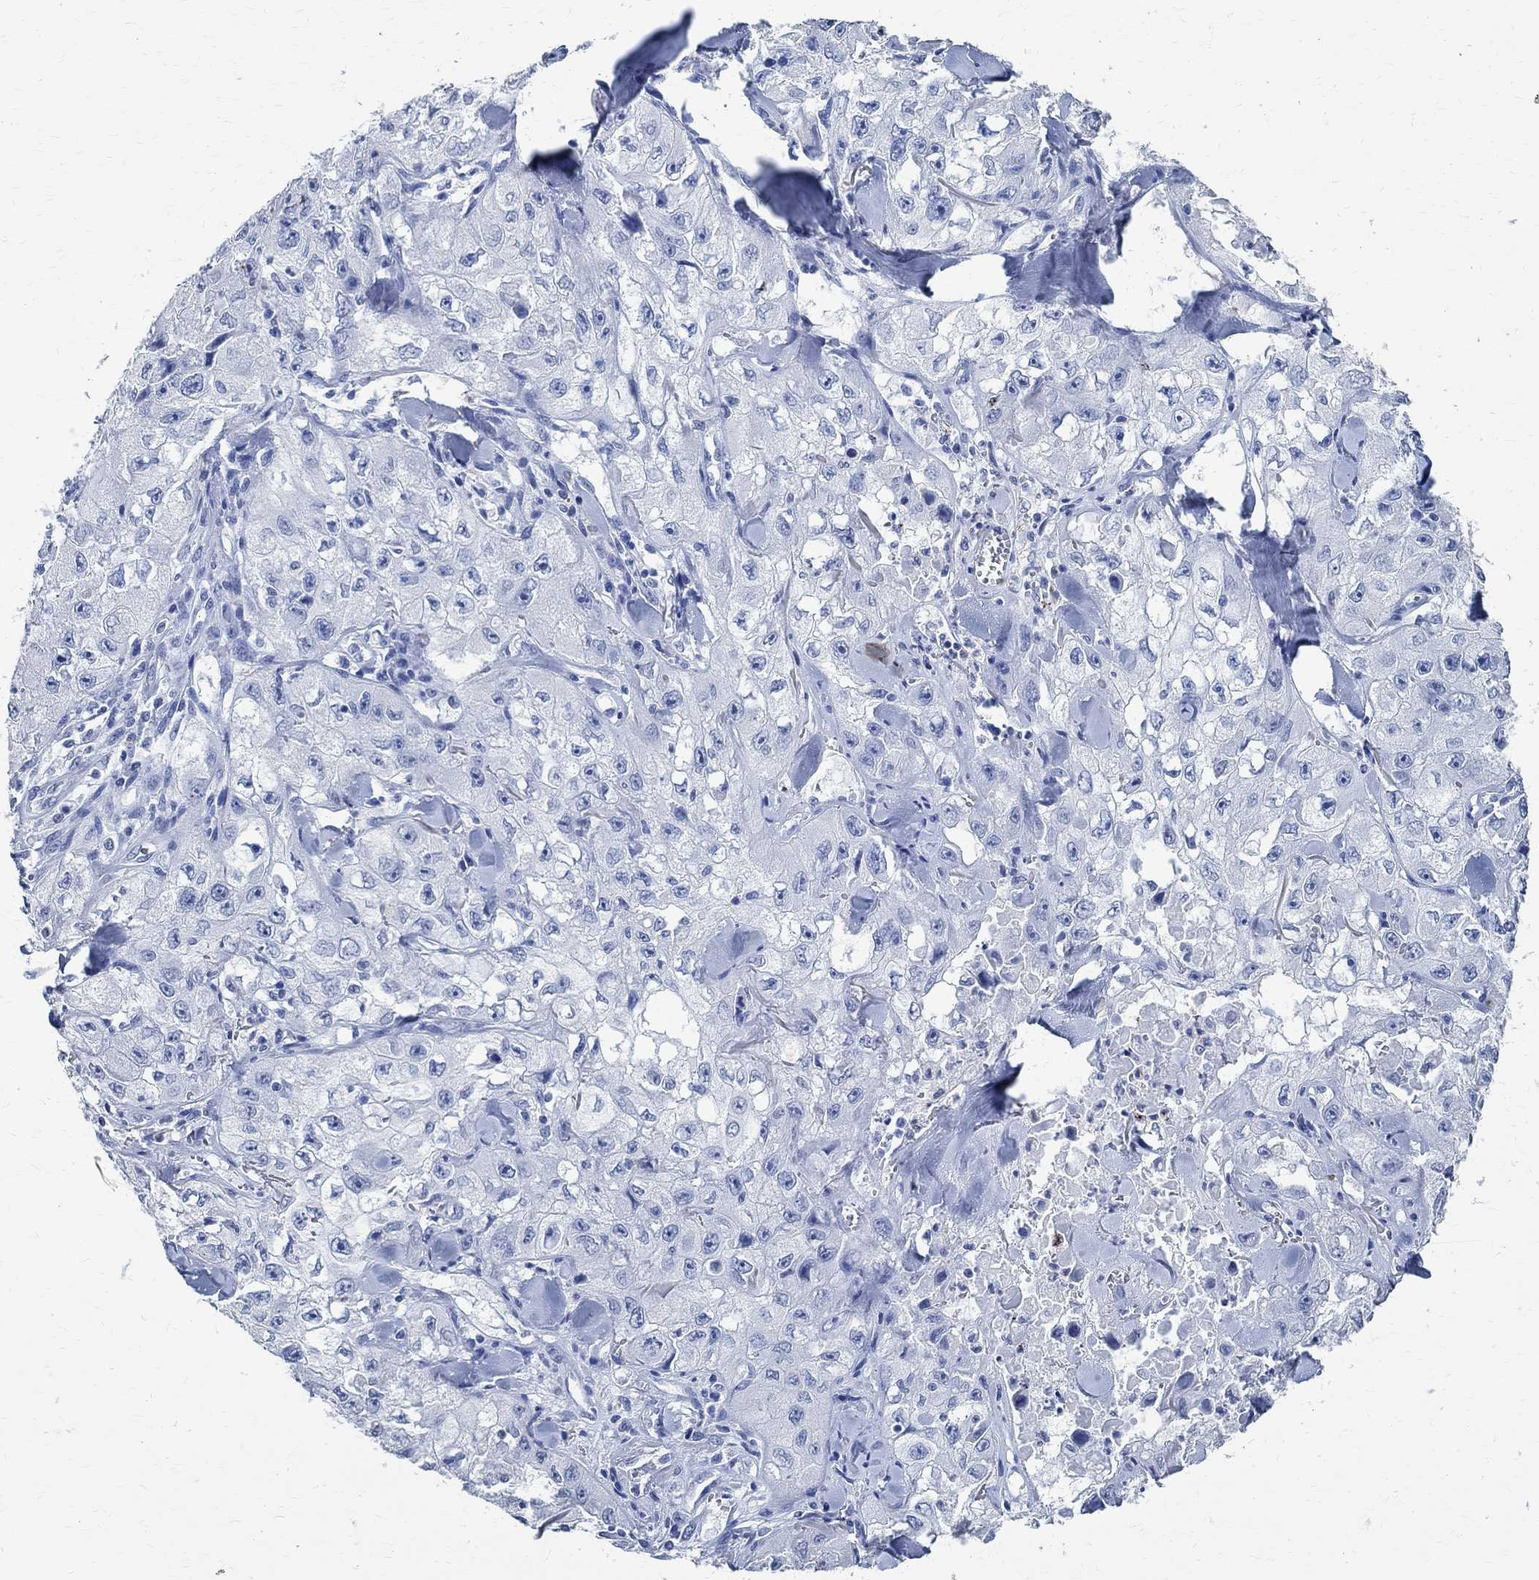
{"staining": {"intensity": "negative", "quantity": "none", "location": "none"}, "tissue": "skin cancer", "cell_type": "Tumor cells", "image_type": "cancer", "snomed": [{"axis": "morphology", "description": "Squamous cell carcinoma, NOS"}, {"axis": "topography", "description": "Skin"}, {"axis": "topography", "description": "Subcutis"}], "caption": "IHC image of human skin cancer stained for a protein (brown), which displays no staining in tumor cells.", "gene": "TMEM221", "patient": {"sex": "male", "age": 73}}